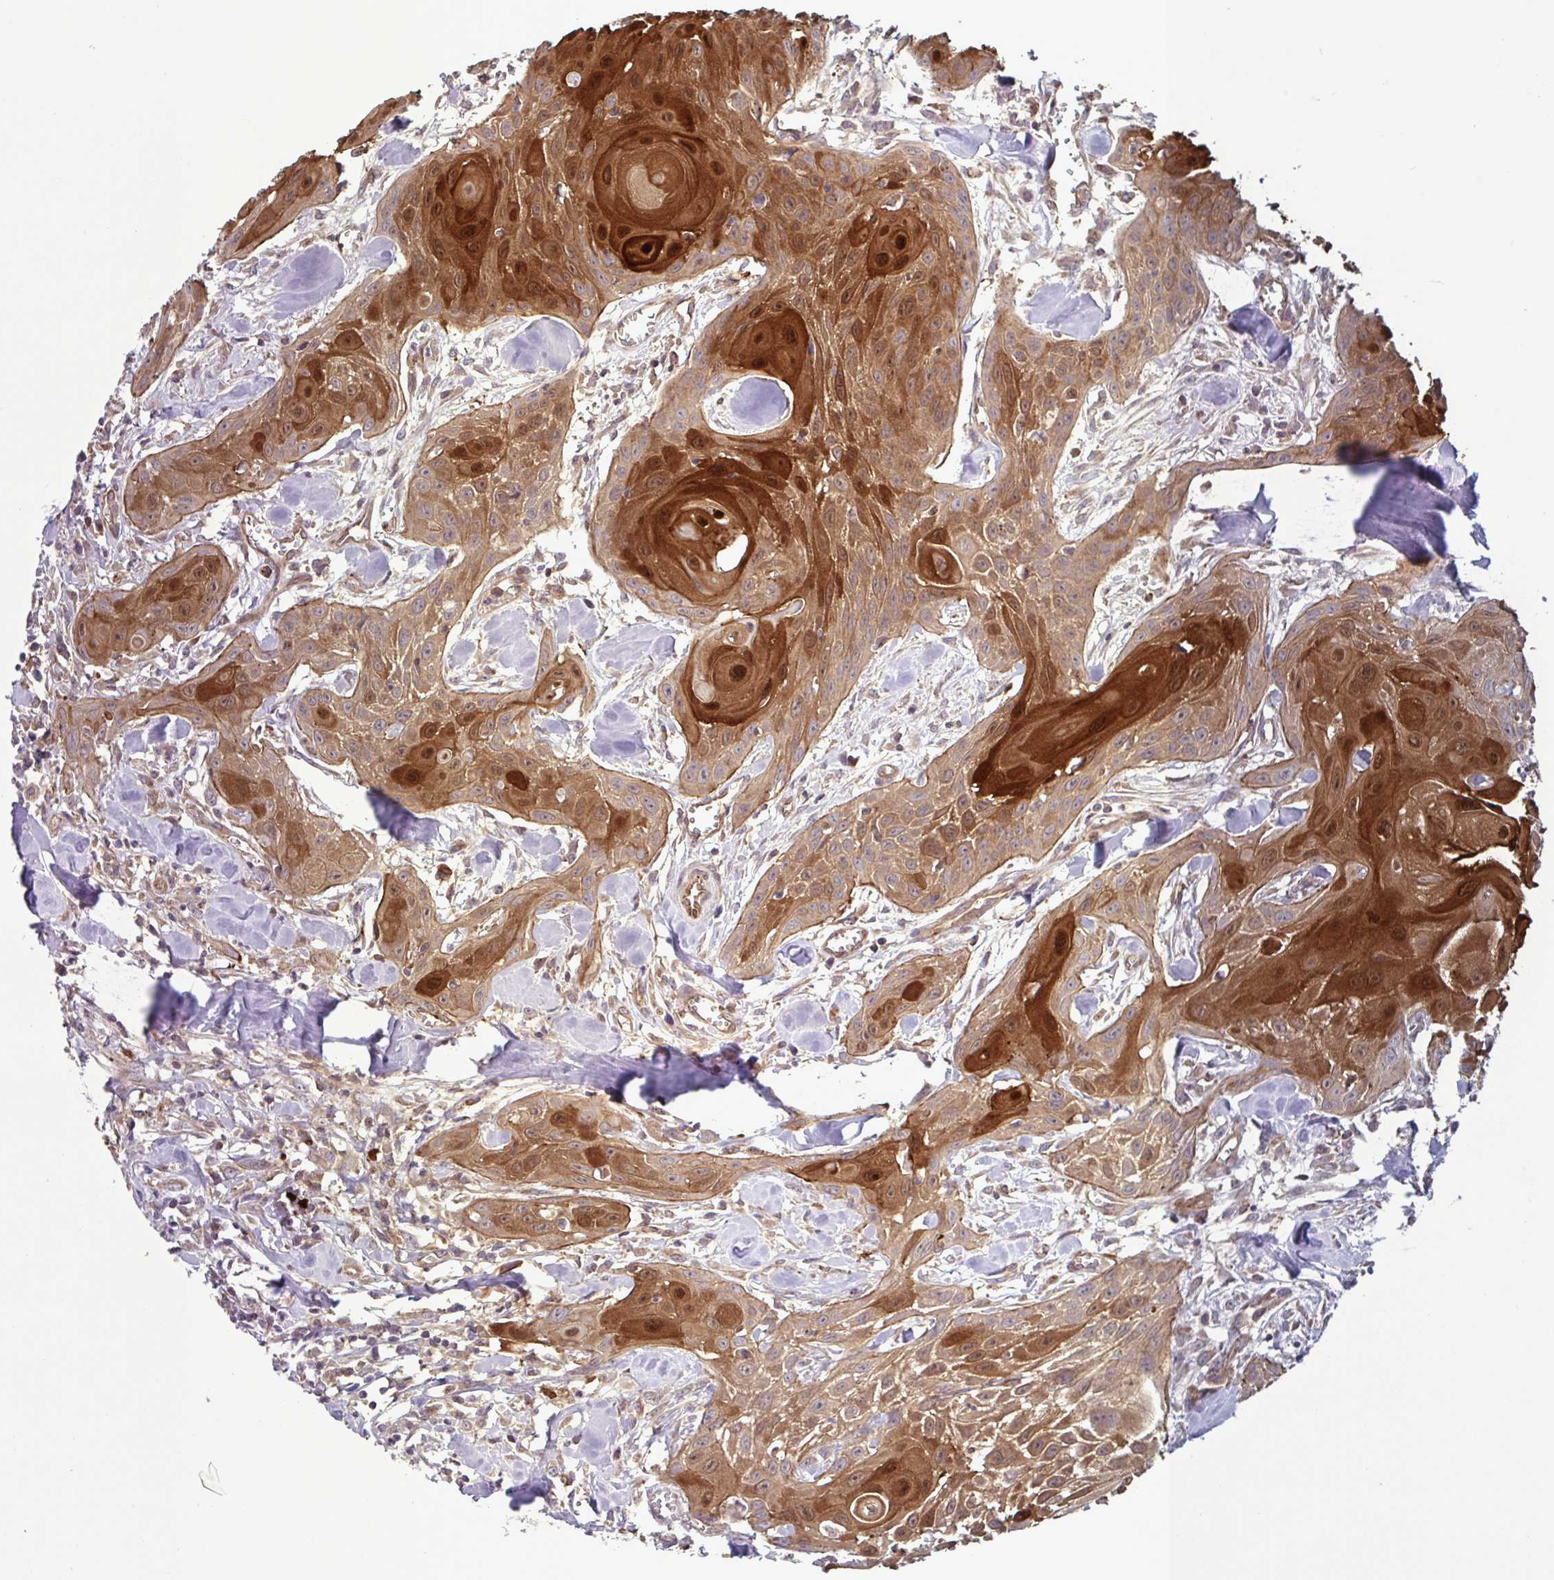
{"staining": {"intensity": "strong", "quantity": ">75%", "location": "cytoplasmic/membranous,nuclear"}, "tissue": "head and neck cancer", "cell_type": "Tumor cells", "image_type": "cancer", "snomed": [{"axis": "morphology", "description": "Squamous cell carcinoma, NOS"}, {"axis": "topography", "description": "Lymph node"}, {"axis": "topography", "description": "Salivary gland"}, {"axis": "topography", "description": "Head-Neck"}], "caption": "IHC of human head and neck squamous cell carcinoma displays high levels of strong cytoplasmic/membranous and nuclear staining in about >75% of tumor cells. The staining is performed using DAB brown chromogen to label protein expression. The nuclei are counter-stained blue using hematoxylin.", "gene": "GLTP", "patient": {"sex": "female", "age": 74}}